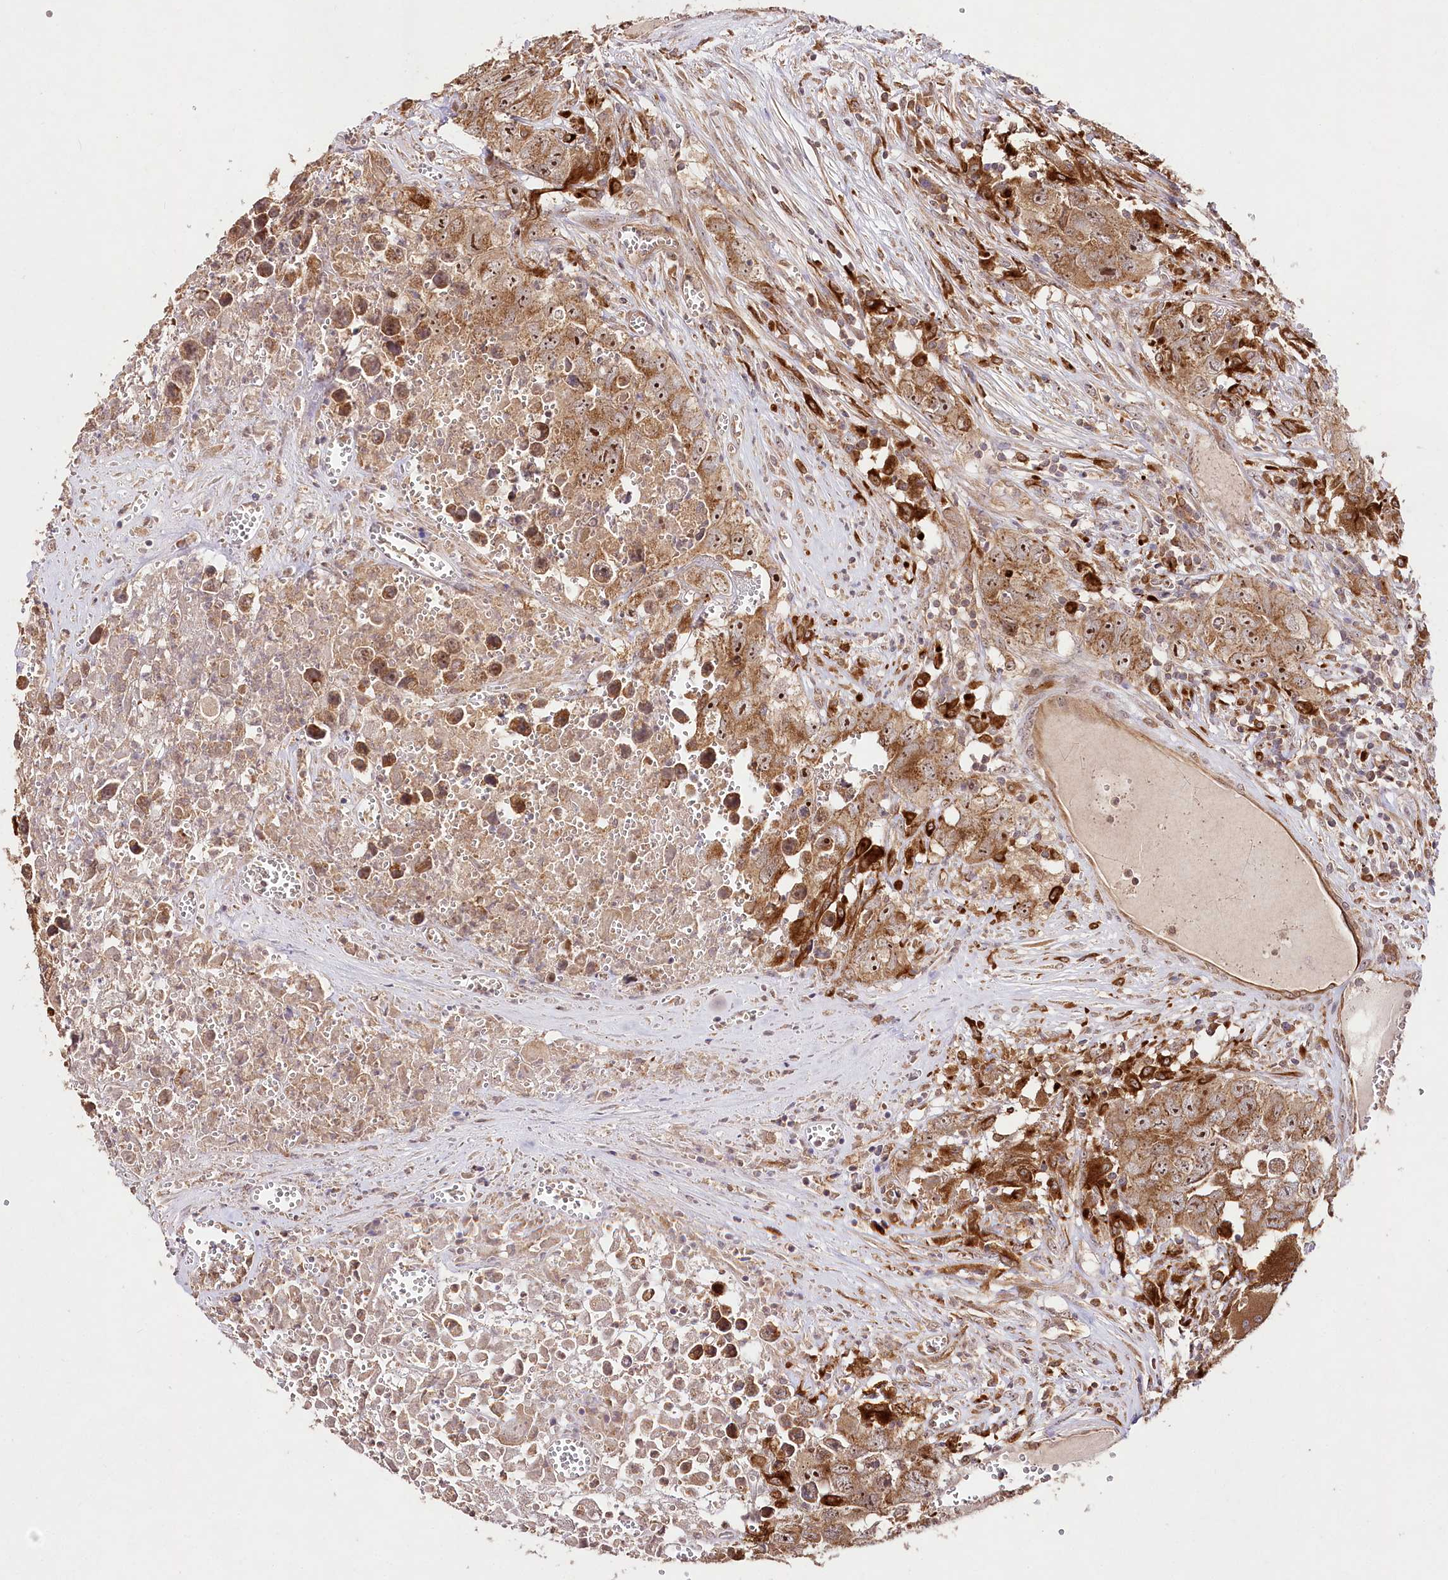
{"staining": {"intensity": "moderate", "quantity": ">75%", "location": "cytoplasmic/membranous,nuclear"}, "tissue": "testis cancer", "cell_type": "Tumor cells", "image_type": "cancer", "snomed": [{"axis": "morphology", "description": "Seminoma, NOS"}, {"axis": "morphology", "description": "Carcinoma, Embryonal, NOS"}, {"axis": "topography", "description": "Testis"}], "caption": "High-magnification brightfield microscopy of seminoma (testis) stained with DAB (brown) and counterstained with hematoxylin (blue). tumor cells exhibit moderate cytoplasmic/membranous and nuclear positivity is seen in approximately>75% of cells.", "gene": "DMXL1", "patient": {"sex": "male", "age": 43}}